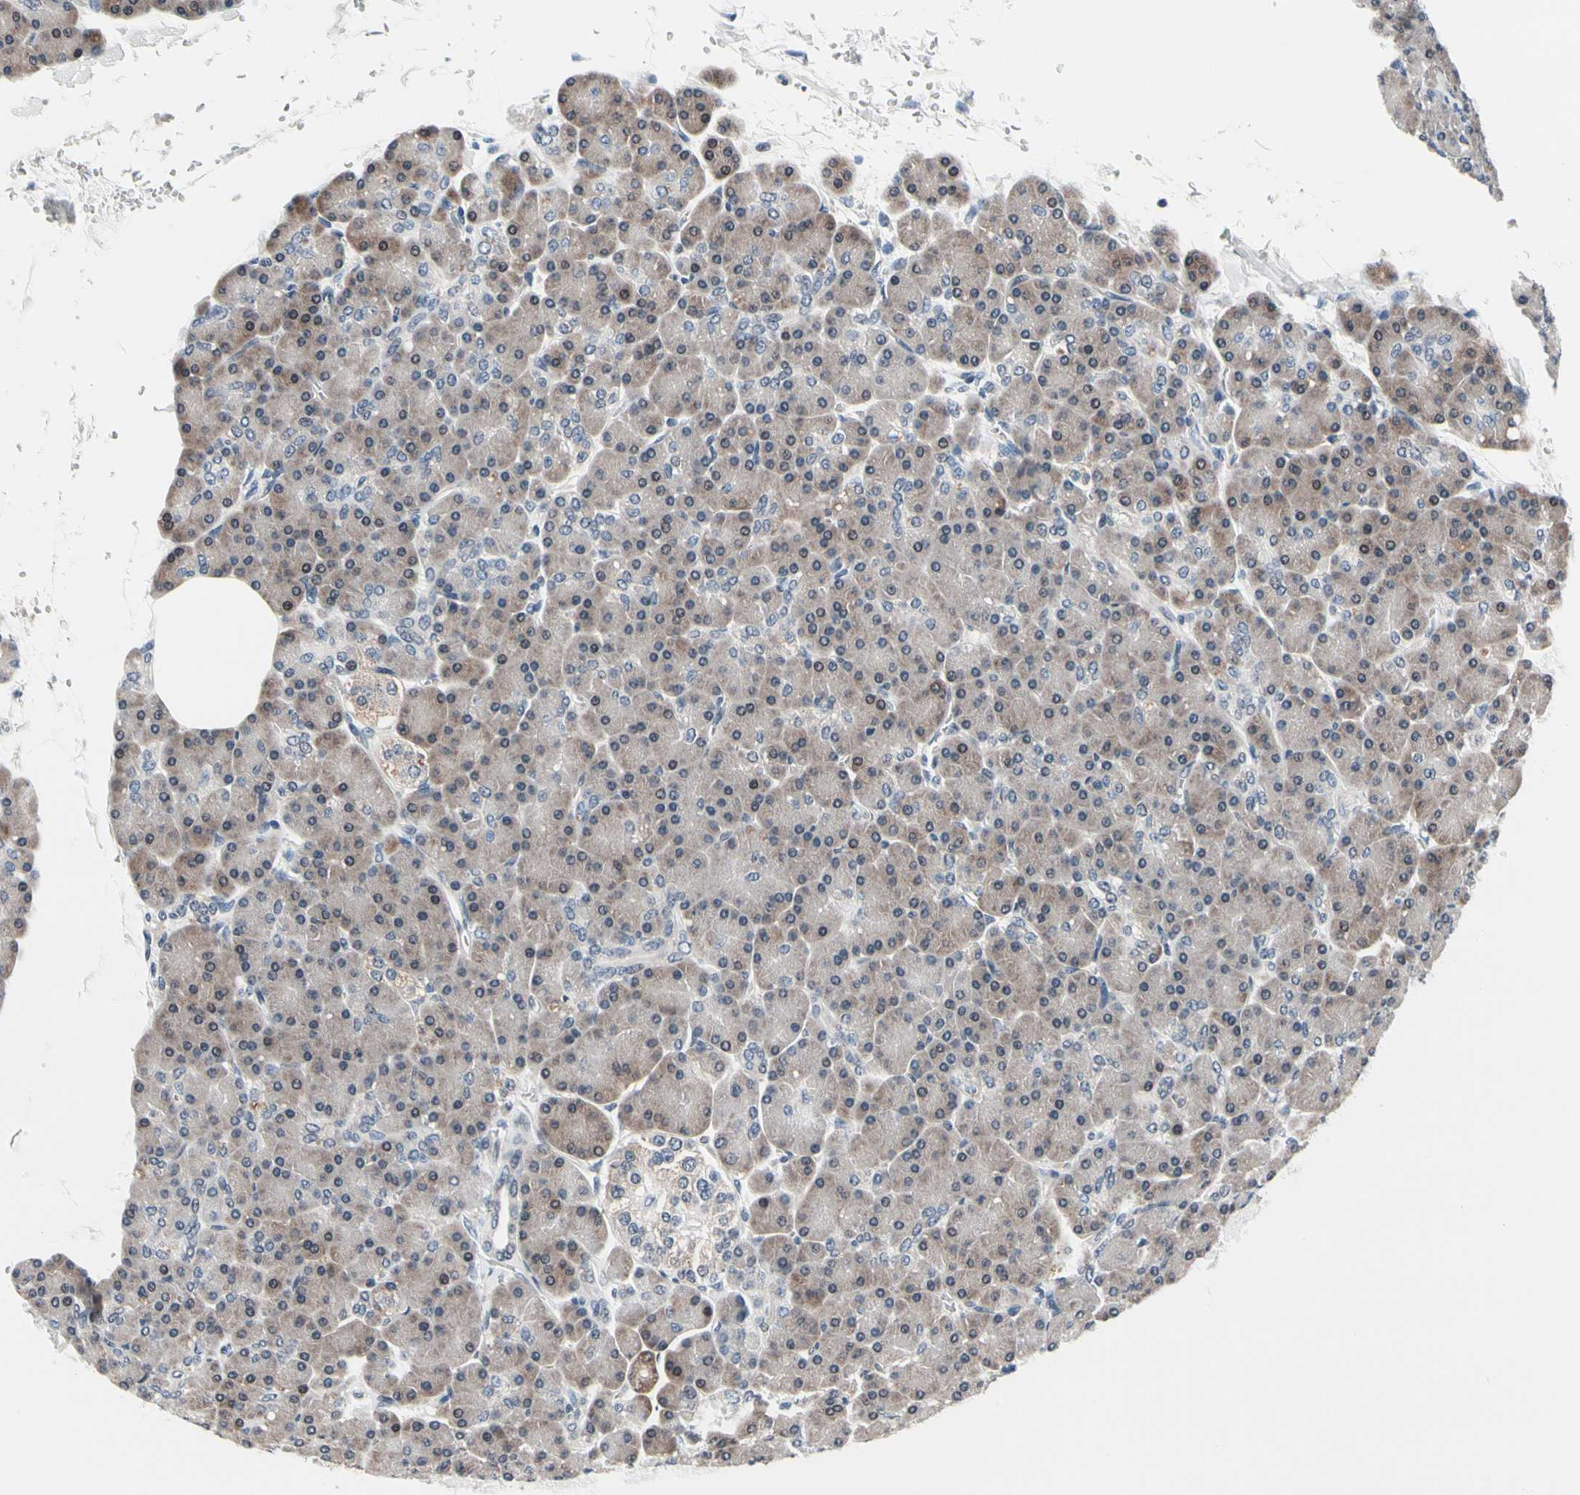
{"staining": {"intensity": "weak", "quantity": "25%-75%", "location": "cytoplasmic/membranous"}, "tissue": "pancreas", "cell_type": "Exocrine glandular cells", "image_type": "normal", "snomed": [{"axis": "morphology", "description": "Normal tissue, NOS"}, {"axis": "topography", "description": "Pancreas"}], "caption": "This is a histology image of immunohistochemistry staining of normal pancreas, which shows weak positivity in the cytoplasmic/membranous of exocrine glandular cells.", "gene": "TXN", "patient": {"sex": "female", "age": 43}}